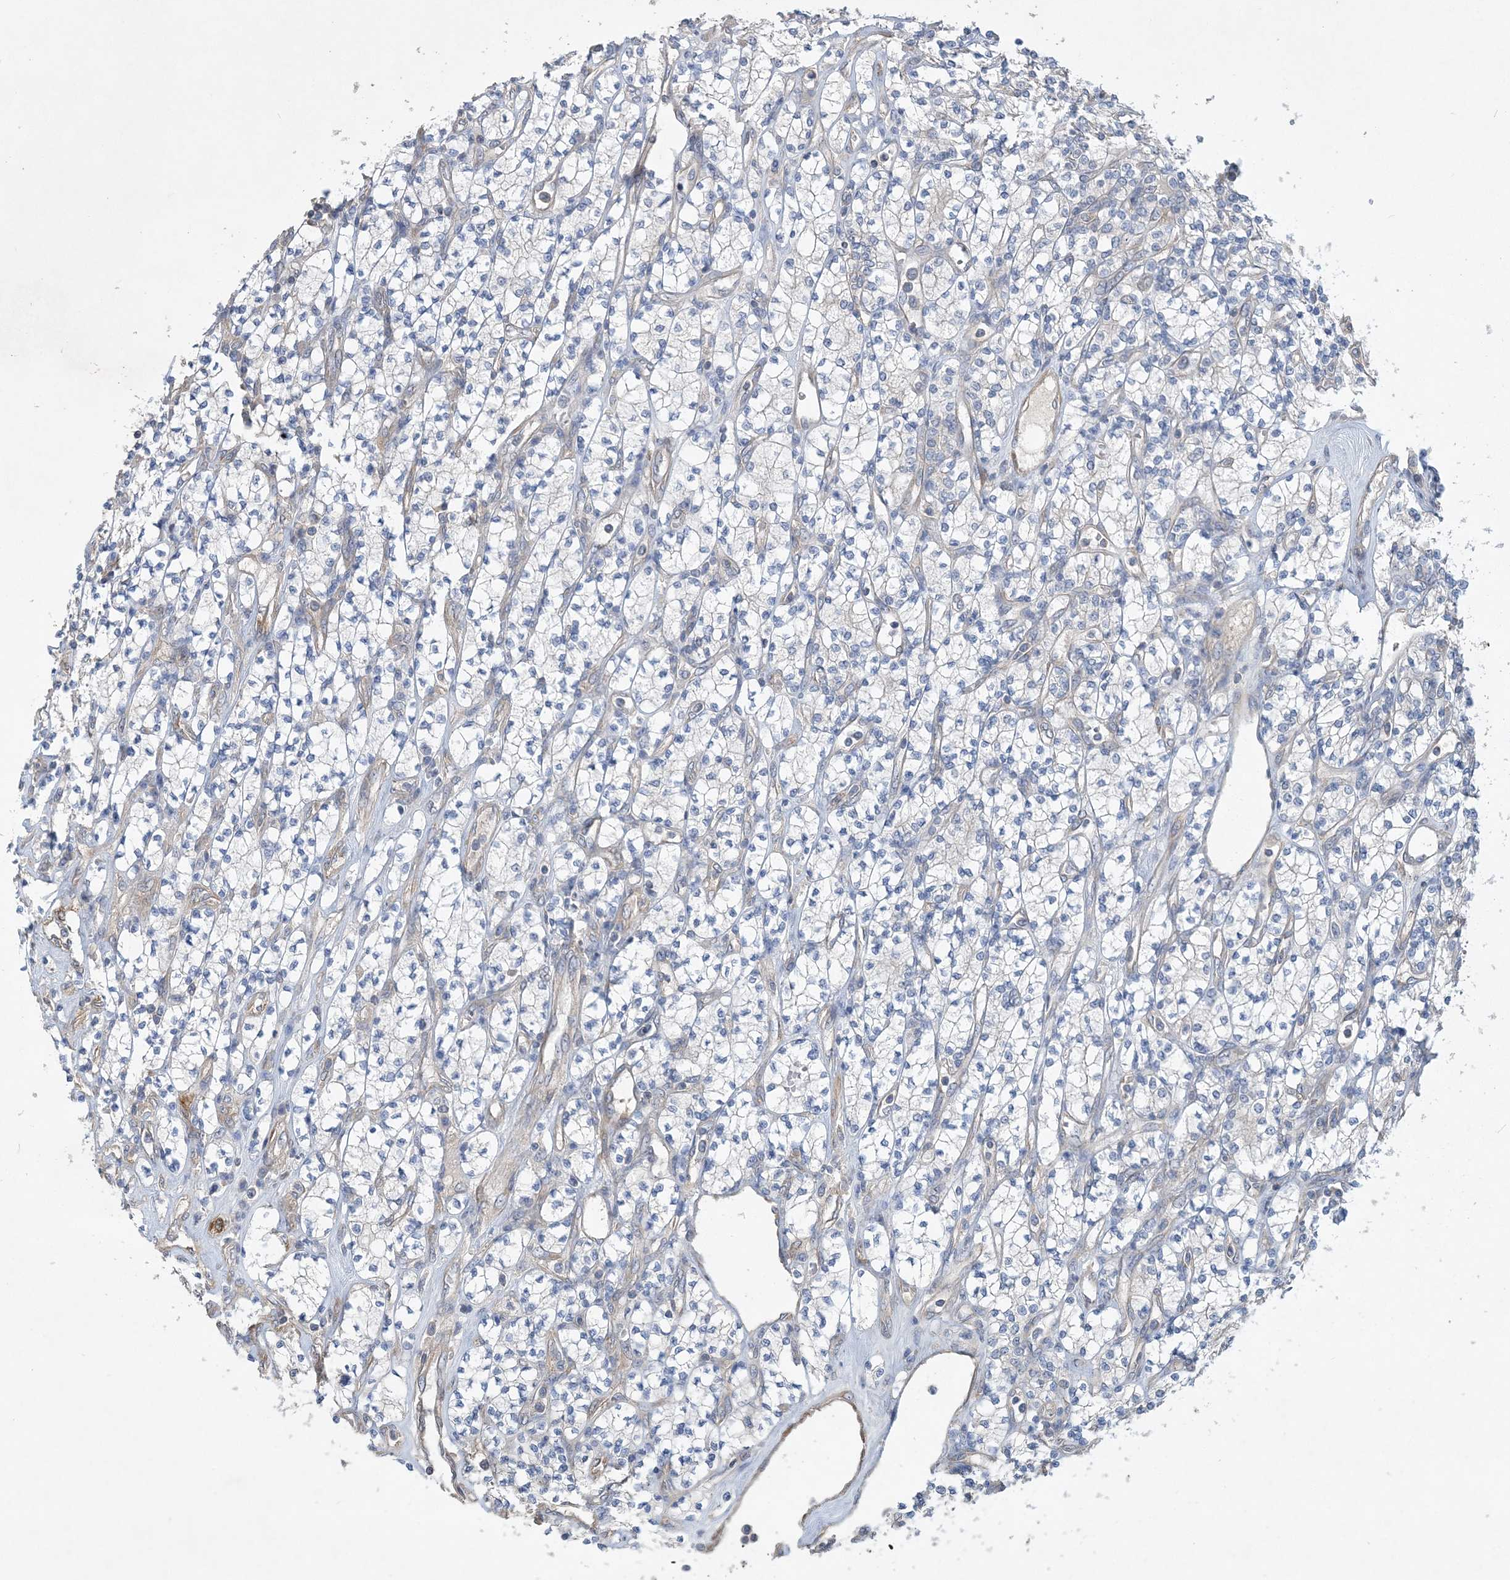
{"staining": {"intensity": "negative", "quantity": "none", "location": "none"}, "tissue": "renal cancer", "cell_type": "Tumor cells", "image_type": "cancer", "snomed": [{"axis": "morphology", "description": "Adenocarcinoma, NOS"}, {"axis": "topography", "description": "Kidney"}], "caption": "Adenocarcinoma (renal) stained for a protein using immunohistochemistry (IHC) reveals no expression tumor cells.", "gene": "MAP4K5", "patient": {"sex": "male", "age": 77}}